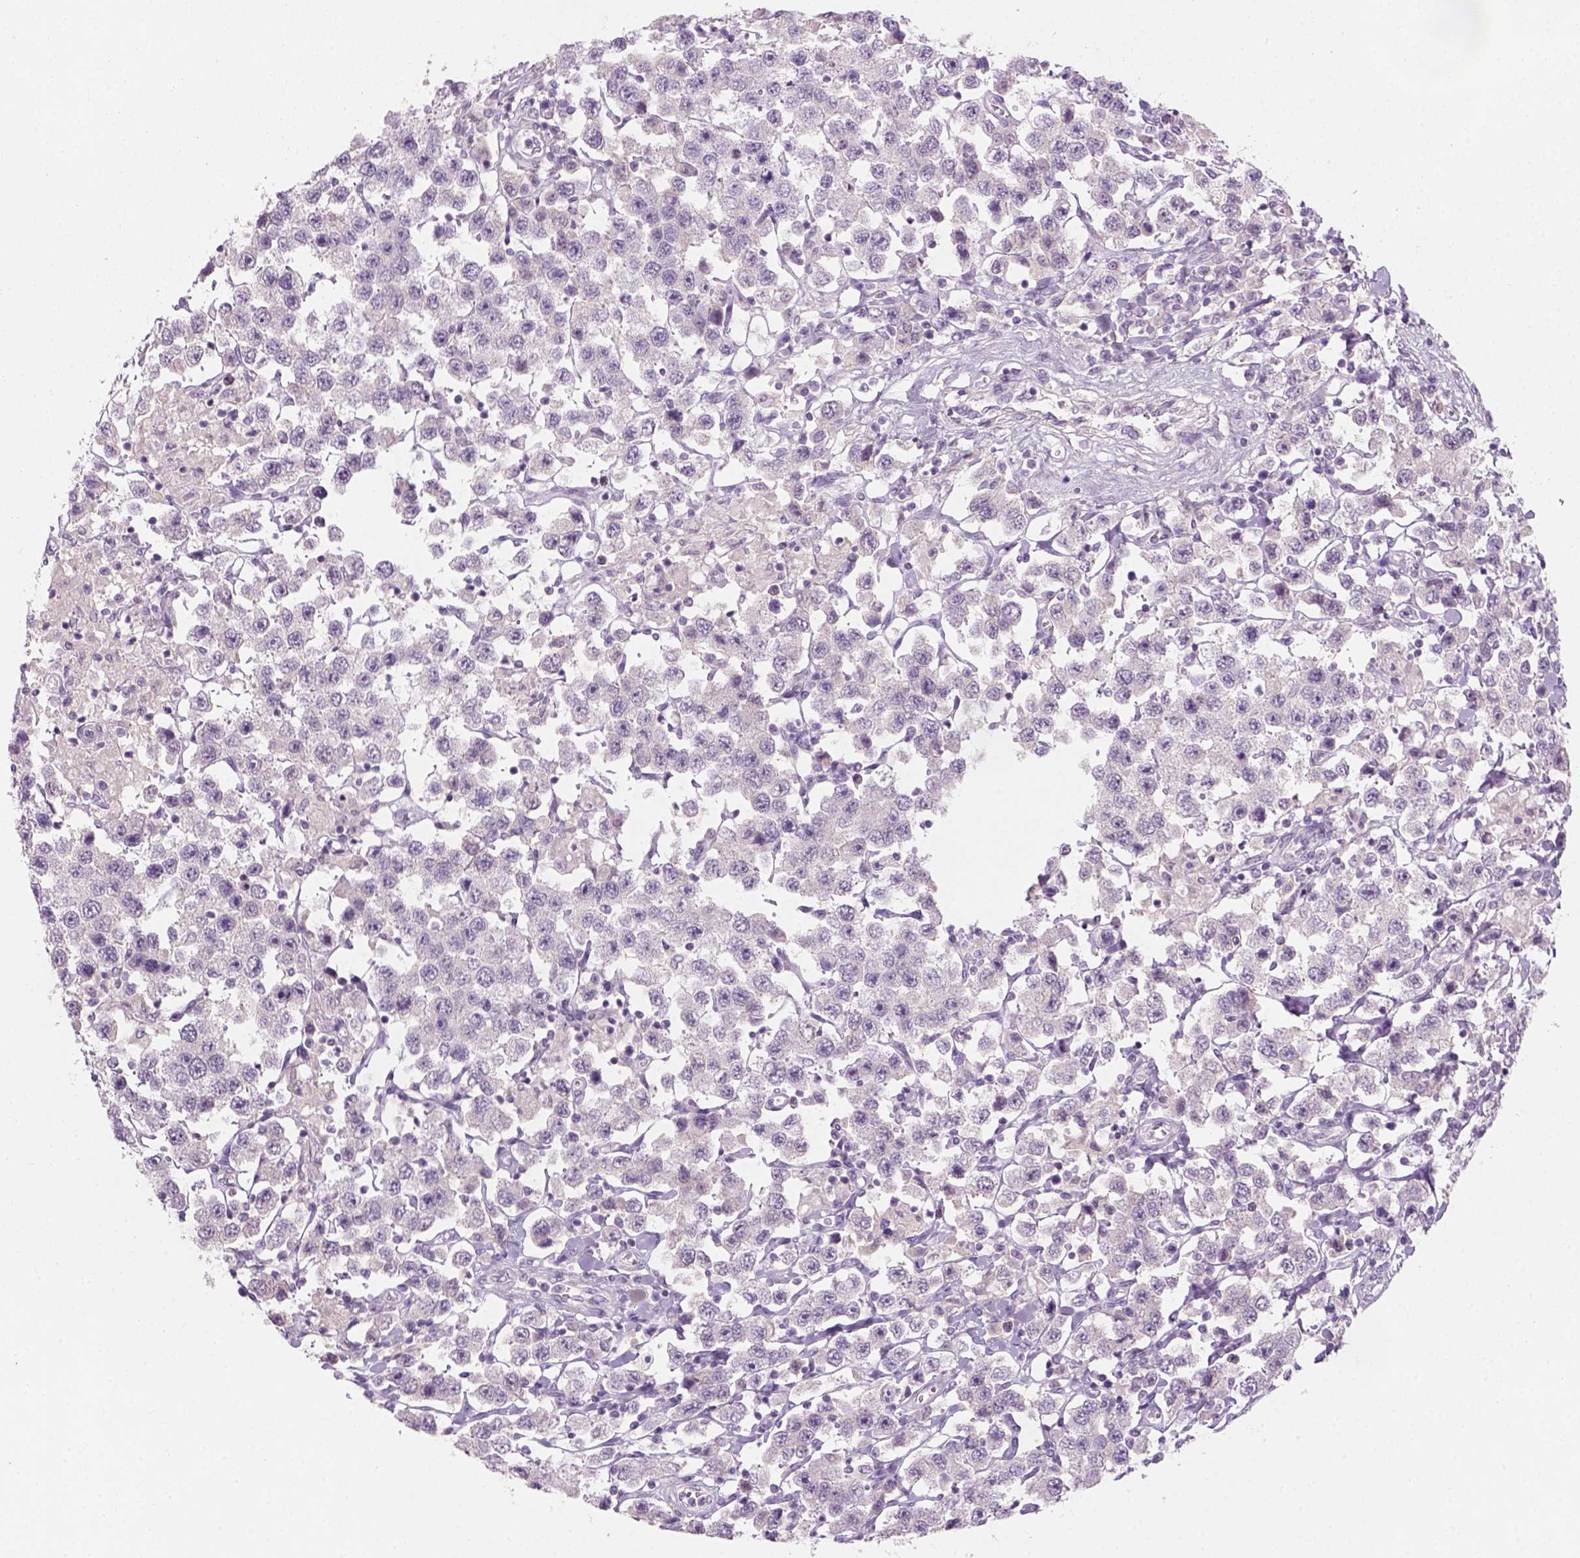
{"staining": {"intensity": "negative", "quantity": "none", "location": "none"}, "tissue": "testis cancer", "cell_type": "Tumor cells", "image_type": "cancer", "snomed": [{"axis": "morphology", "description": "Seminoma, NOS"}, {"axis": "topography", "description": "Testis"}], "caption": "This is an IHC image of testis cancer (seminoma). There is no staining in tumor cells.", "gene": "GFI1B", "patient": {"sex": "male", "age": 45}}